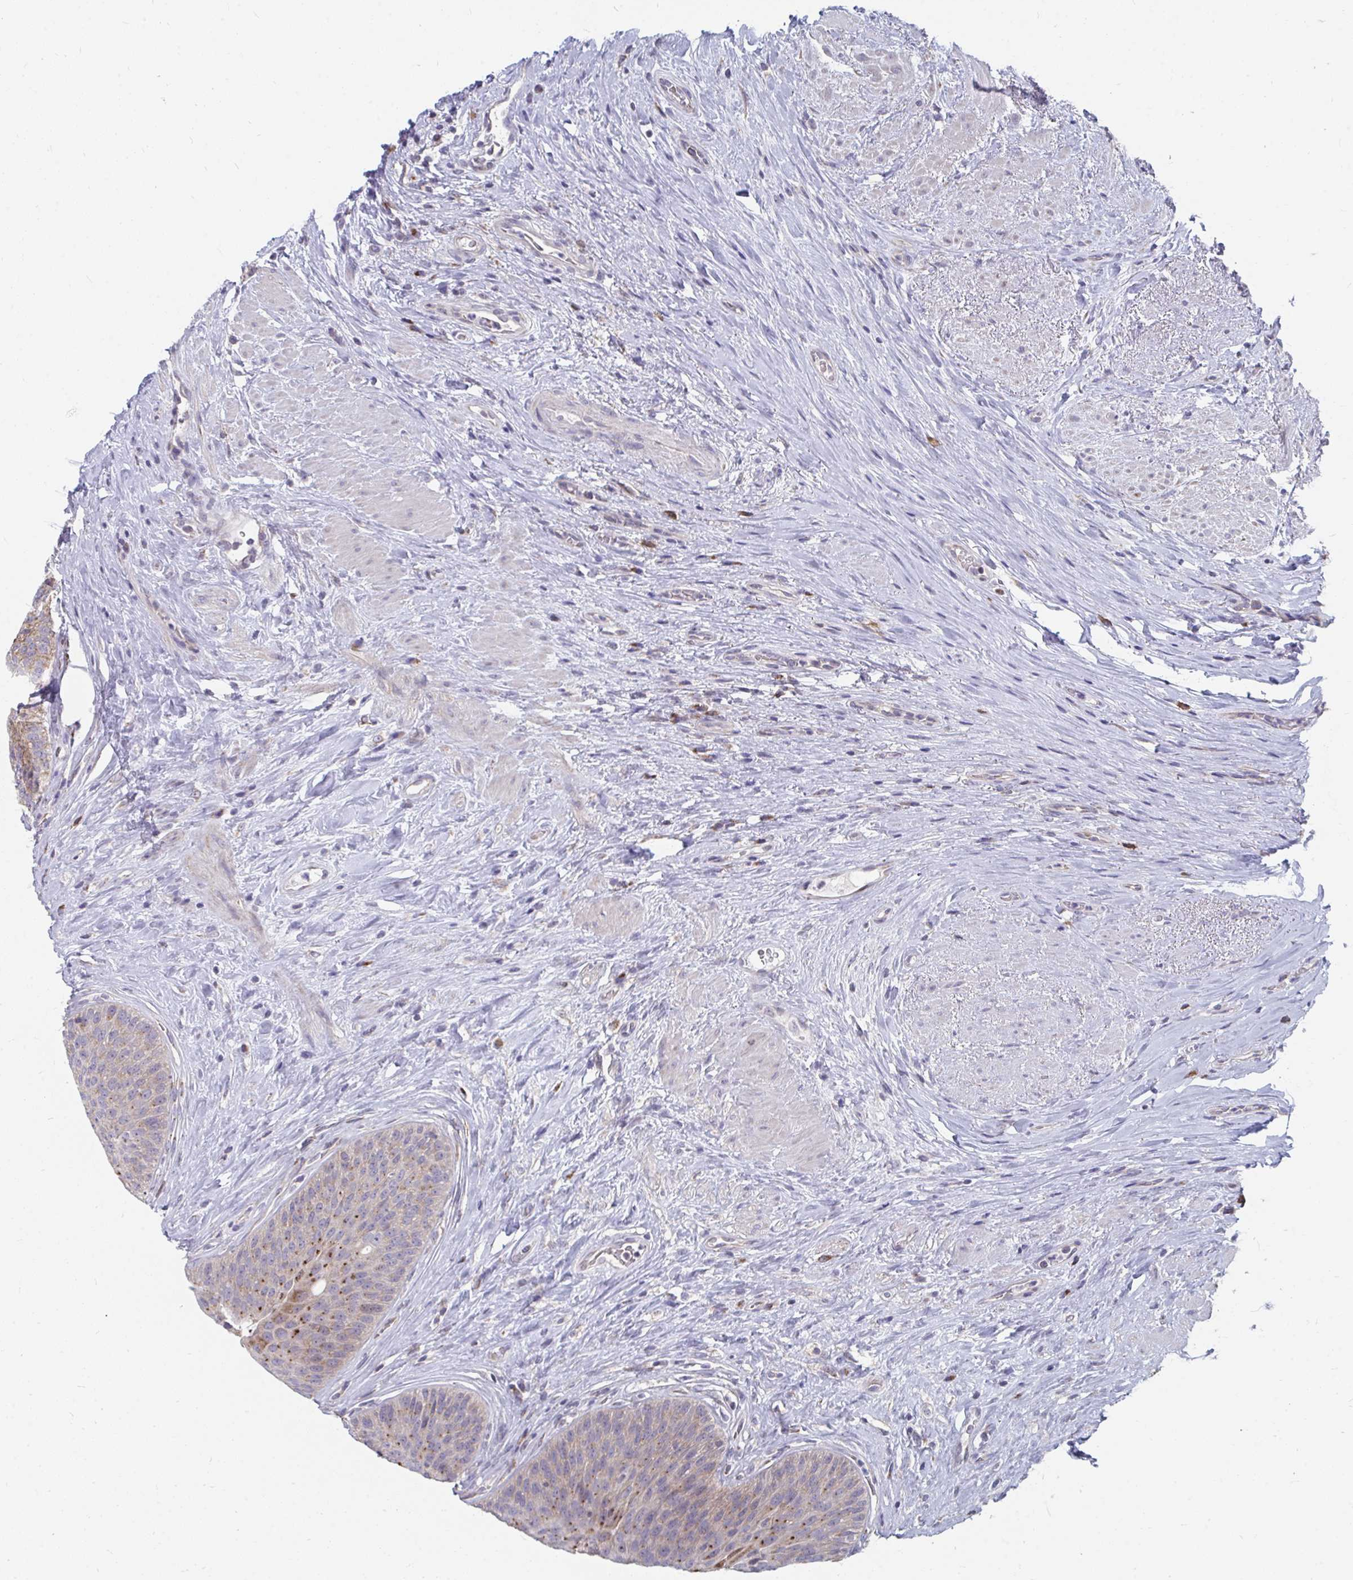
{"staining": {"intensity": "moderate", "quantity": "<25%", "location": "cytoplasmic/membranous"}, "tissue": "urinary bladder", "cell_type": "Urothelial cells", "image_type": "normal", "snomed": [{"axis": "morphology", "description": "Normal tissue, NOS"}, {"axis": "topography", "description": "Urinary bladder"}], "caption": "A histopathology image showing moderate cytoplasmic/membranous staining in approximately <25% of urothelial cells in unremarkable urinary bladder, as visualized by brown immunohistochemical staining.", "gene": "PABIR3", "patient": {"sex": "female", "age": 56}}